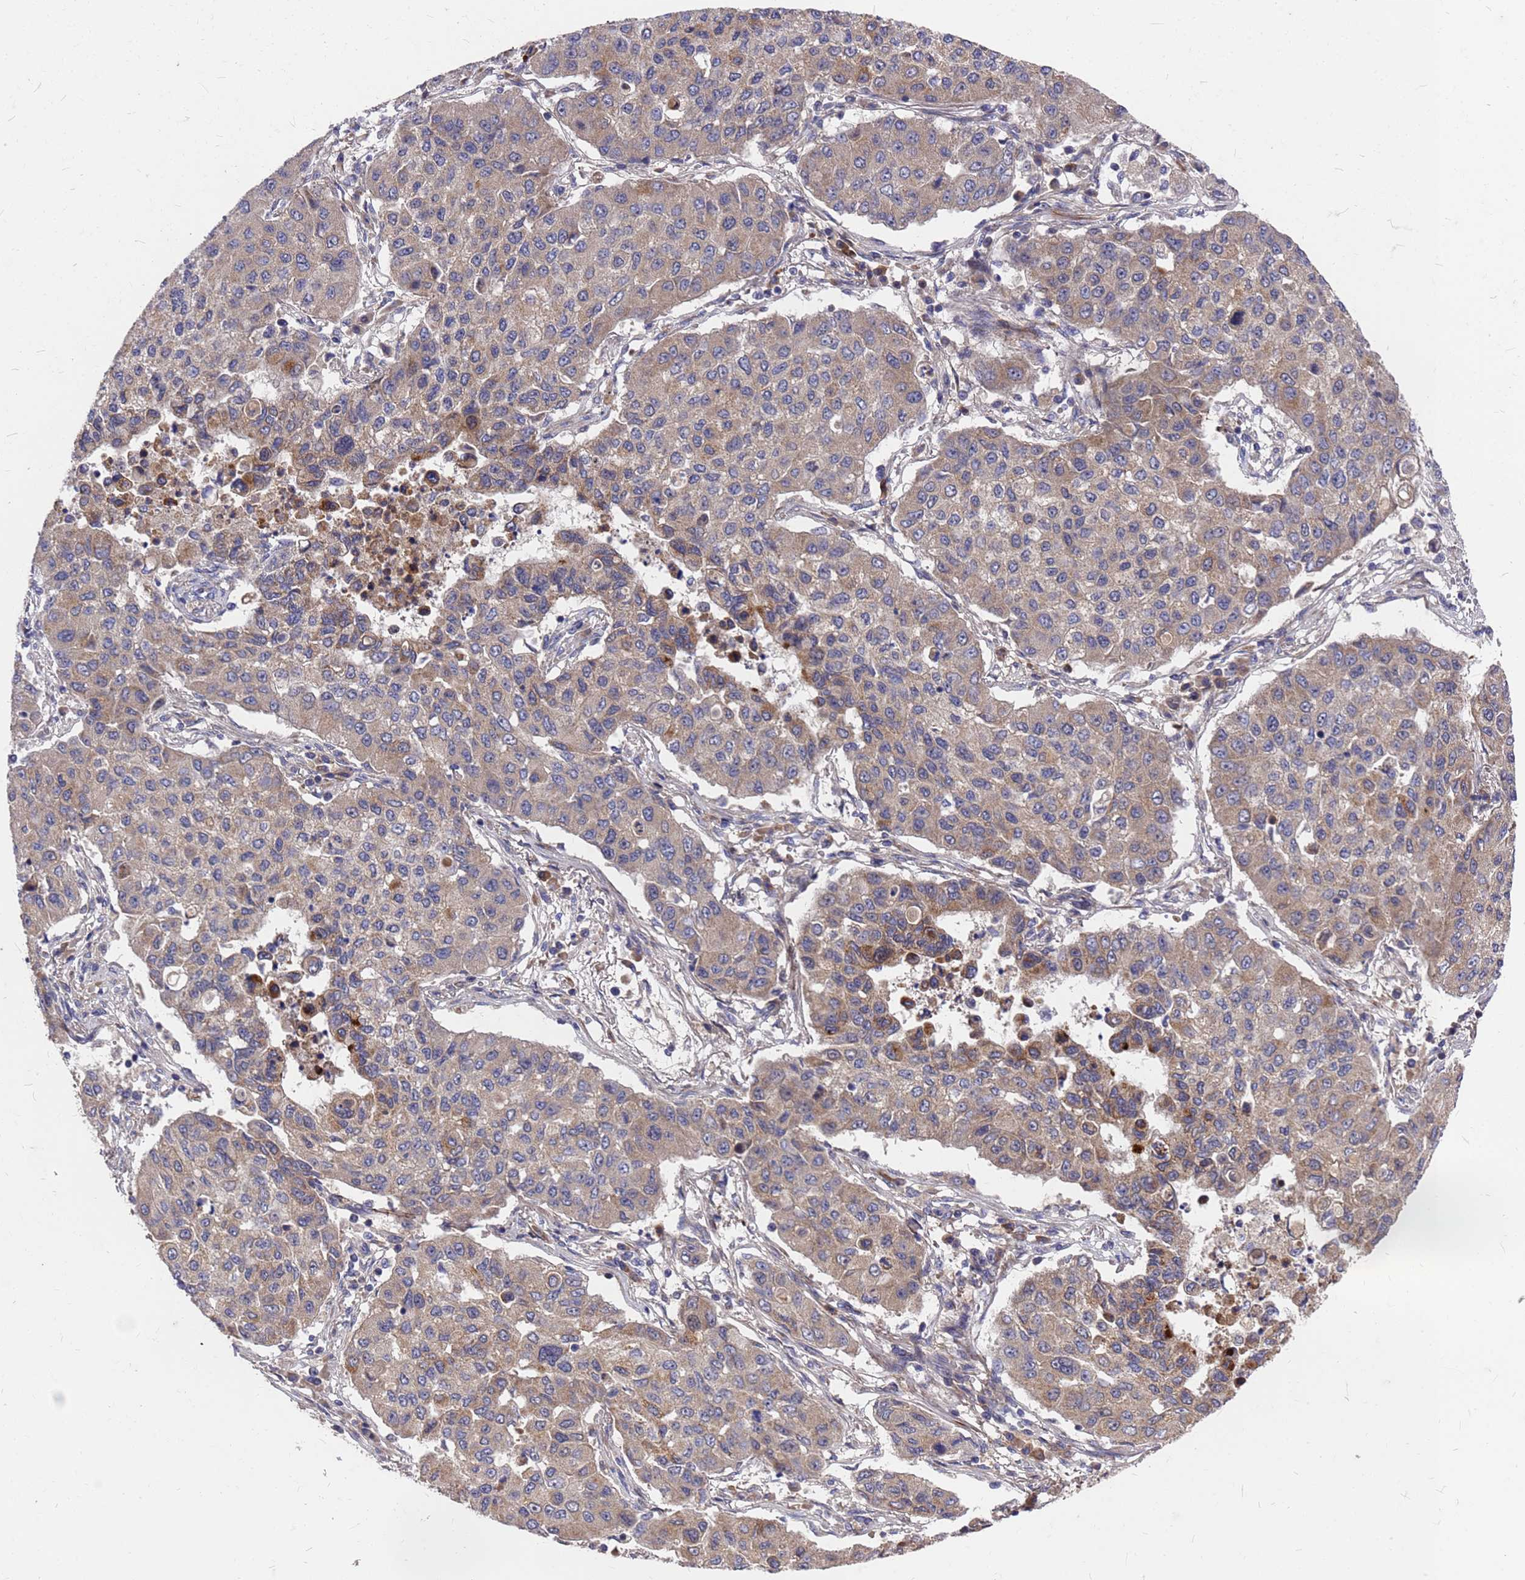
{"staining": {"intensity": "weak", "quantity": "25%-75%", "location": "cytoplasmic/membranous"}, "tissue": "lung cancer", "cell_type": "Tumor cells", "image_type": "cancer", "snomed": [{"axis": "morphology", "description": "Squamous cell carcinoma, NOS"}, {"axis": "topography", "description": "Lung"}], "caption": "Immunohistochemical staining of human lung squamous cell carcinoma displays low levels of weak cytoplasmic/membranous protein expression in approximately 25%-75% of tumor cells. (DAB (3,3'-diaminobenzidine) = brown stain, brightfield microscopy at high magnification).", "gene": "ZNF717", "patient": {"sex": "male", "age": 74}}